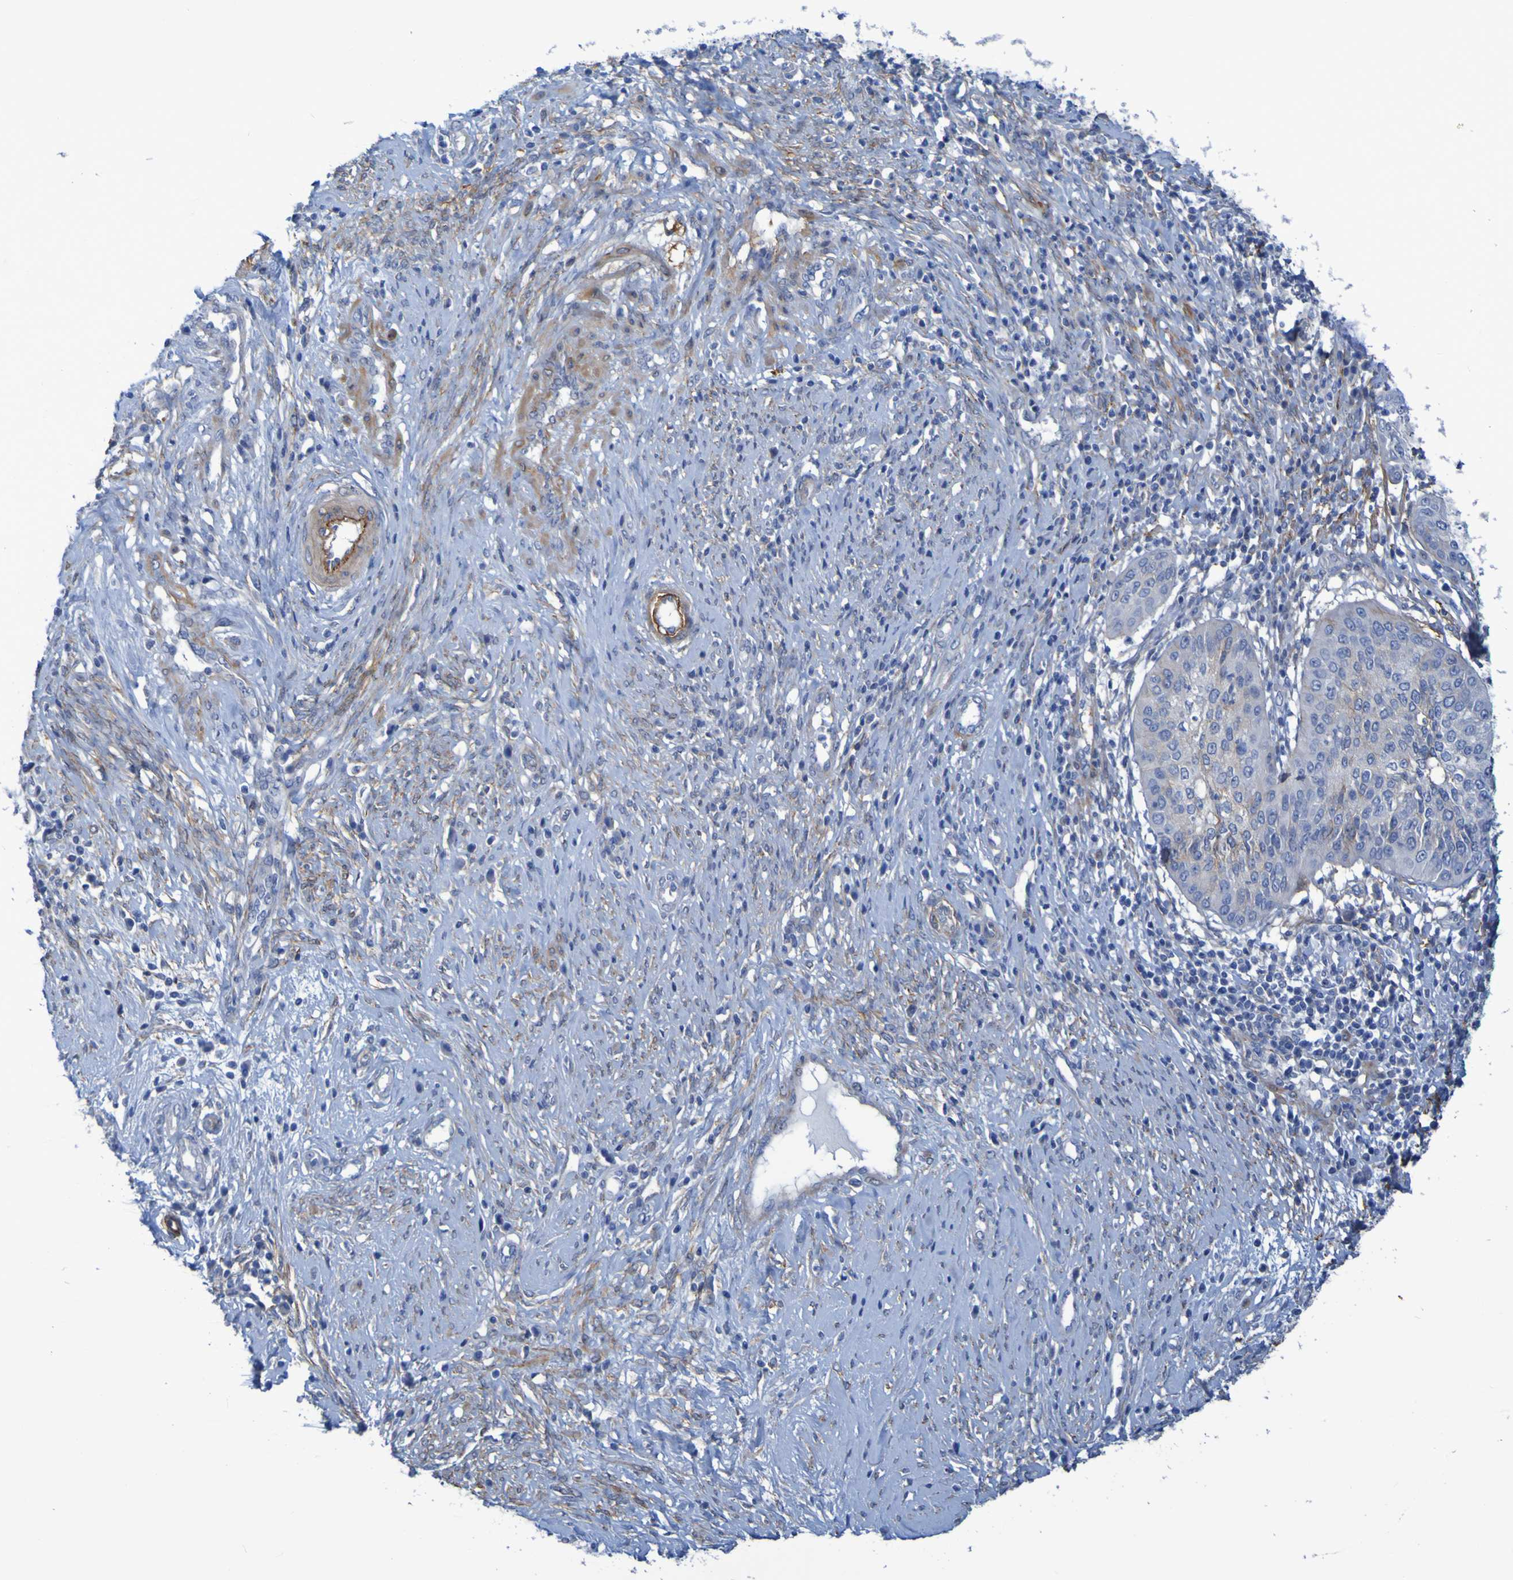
{"staining": {"intensity": "moderate", "quantity": "<25%", "location": "cytoplasmic/membranous"}, "tissue": "cervical cancer", "cell_type": "Tumor cells", "image_type": "cancer", "snomed": [{"axis": "morphology", "description": "Normal tissue, NOS"}, {"axis": "morphology", "description": "Squamous cell carcinoma, NOS"}, {"axis": "topography", "description": "Cervix"}], "caption": "Cervical cancer (squamous cell carcinoma) tissue displays moderate cytoplasmic/membranous staining in approximately <25% of tumor cells, visualized by immunohistochemistry.", "gene": "LPP", "patient": {"sex": "female", "age": 39}}